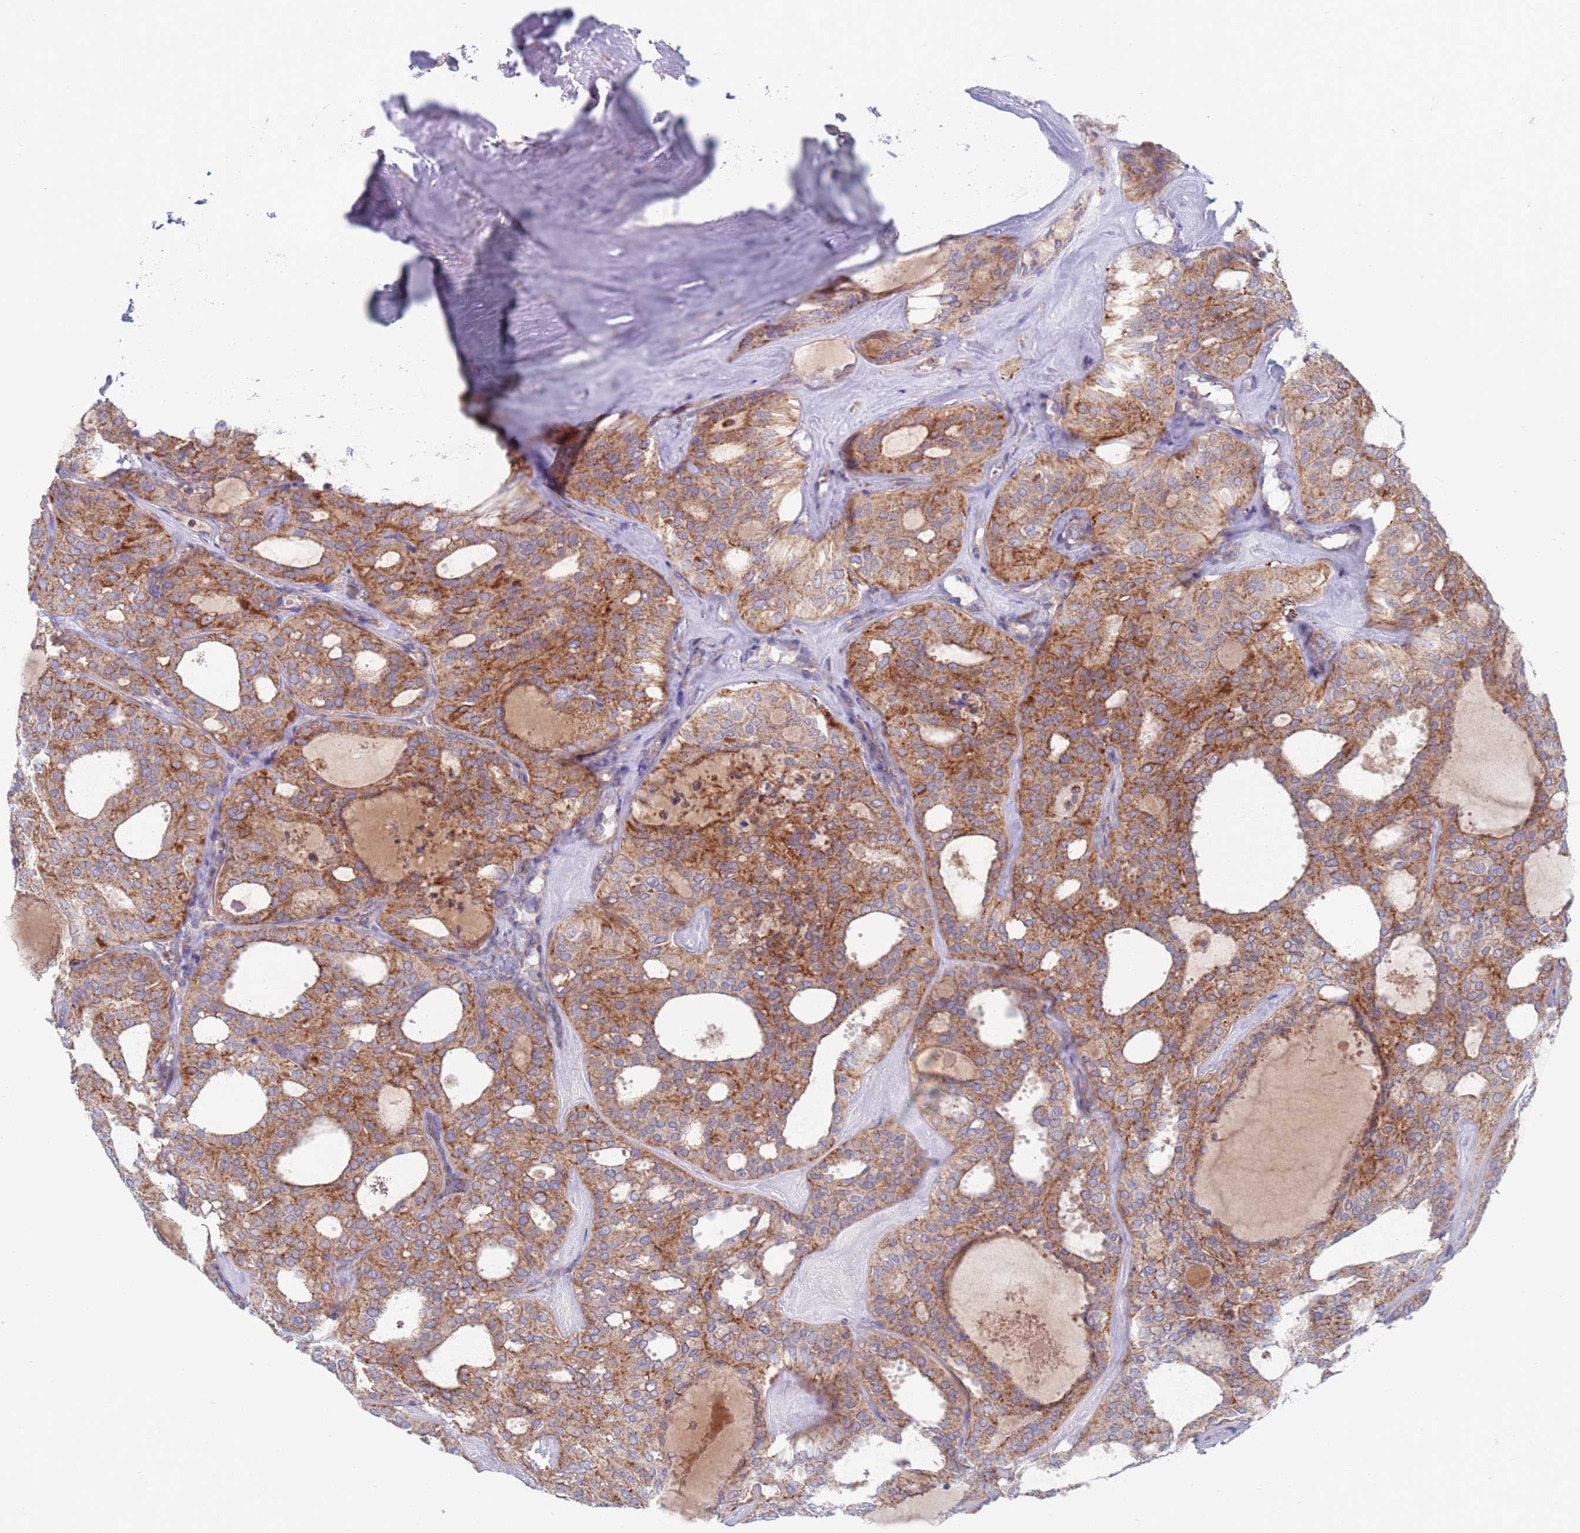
{"staining": {"intensity": "moderate", "quantity": ">75%", "location": "cytoplasmic/membranous"}, "tissue": "thyroid cancer", "cell_type": "Tumor cells", "image_type": "cancer", "snomed": [{"axis": "morphology", "description": "Follicular adenoma carcinoma, NOS"}, {"axis": "topography", "description": "Thyroid gland"}], "caption": "High-magnification brightfield microscopy of thyroid cancer (follicular adenoma carcinoma) stained with DAB (brown) and counterstained with hematoxylin (blue). tumor cells exhibit moderate cytoplasmic/membranous staining is present in about>75% of cells.", "gene": "CHCHD6", "patient": {"sex": "male", "age": 75}}